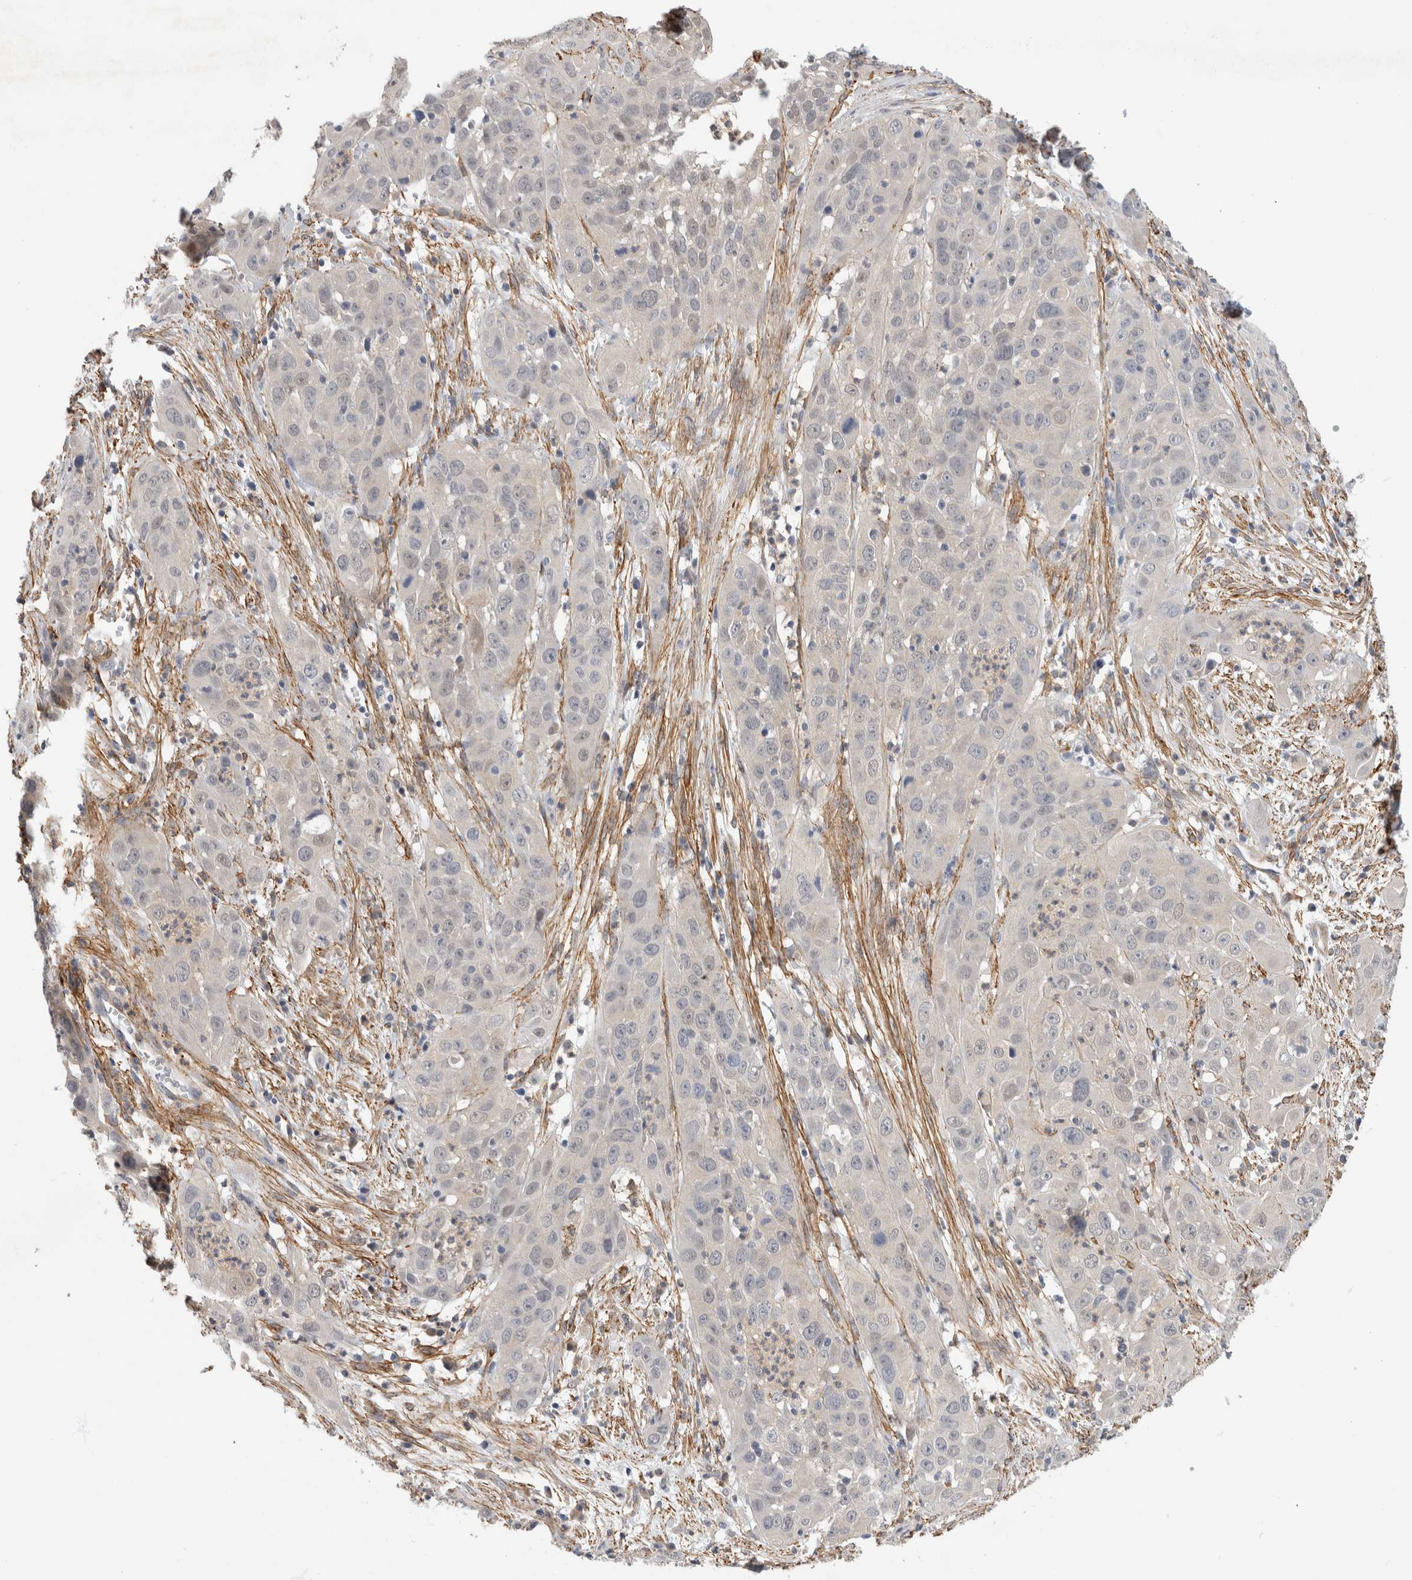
{"staining": {"intensity": "negative", "quantity": "none", "location": "none"}, "tissue": "cervical cancer", "cell_type": "Tumor cells", "image_type": "cancer", "snomed": [{"axis": "morphology", "description": "Squamous cell carcinoma, NOS"}, {"axis": "topography", "description": "Cervix"}], "caption": "Immunohistochemistry (IHC) of human cervical squamous cell carcinoma displays no expression in tumor cells.", "gene": "PGM1", "patient": {"sex": "female", "age": 32}}